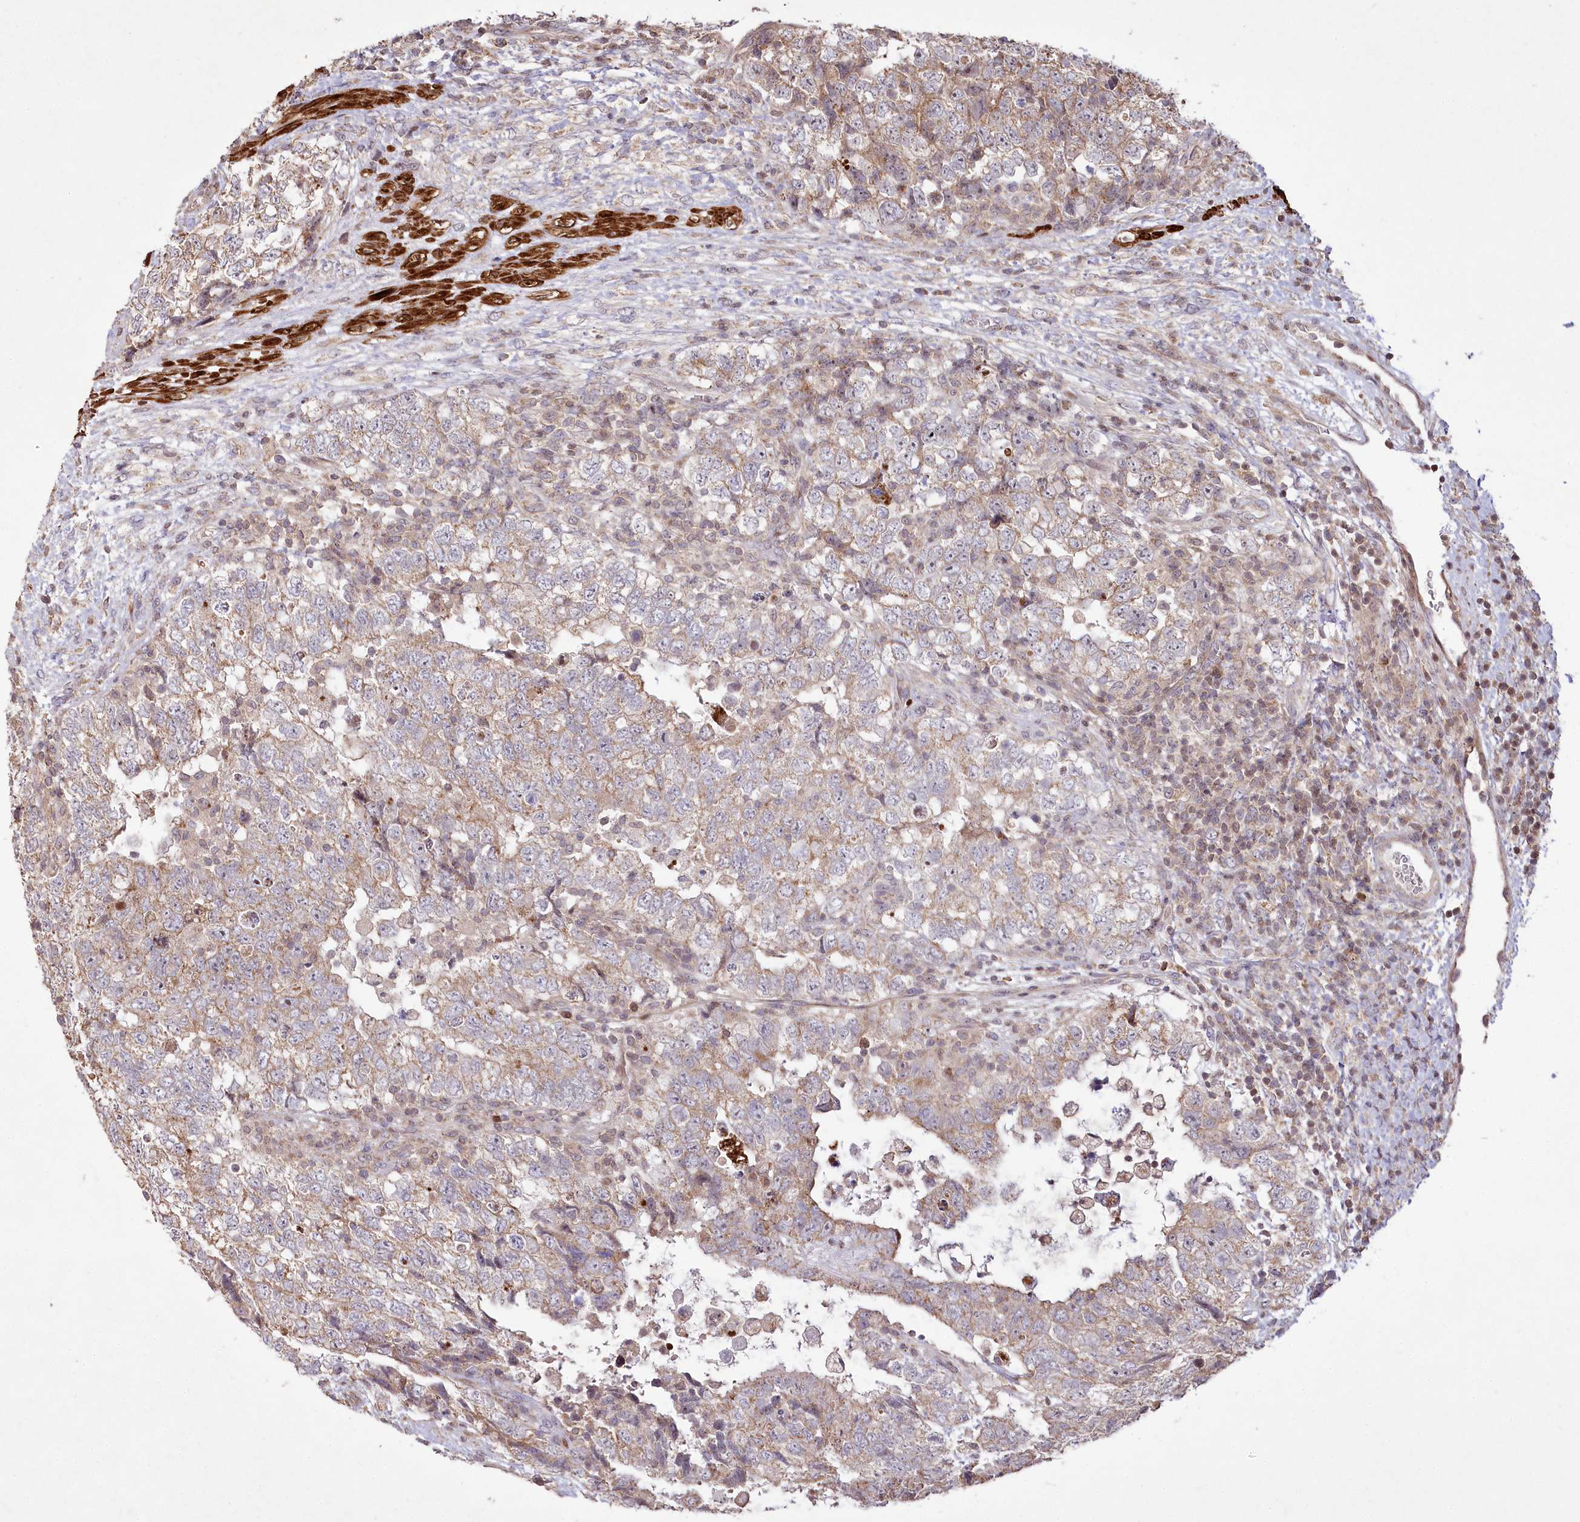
{"staining": {"intensity": "weak", "quantity": "25%-75%", "location": "cytoplasmic/membranous"}, "tissue": "testis cancer", "cell_type": "Tumor cells", "image_type": "cancer", "snomed": [{"axis": "morphology", "description": "Carcinoma, Embryonal, NOS"}, {"axis": "topography", "description": "Testis"}], "caption": "Human testis embryonal carcinoma stained with a protein marker shows weak staining in tumor cells.", "gene": "PSTK", "patient": {"sex": "male", "age": 37}}